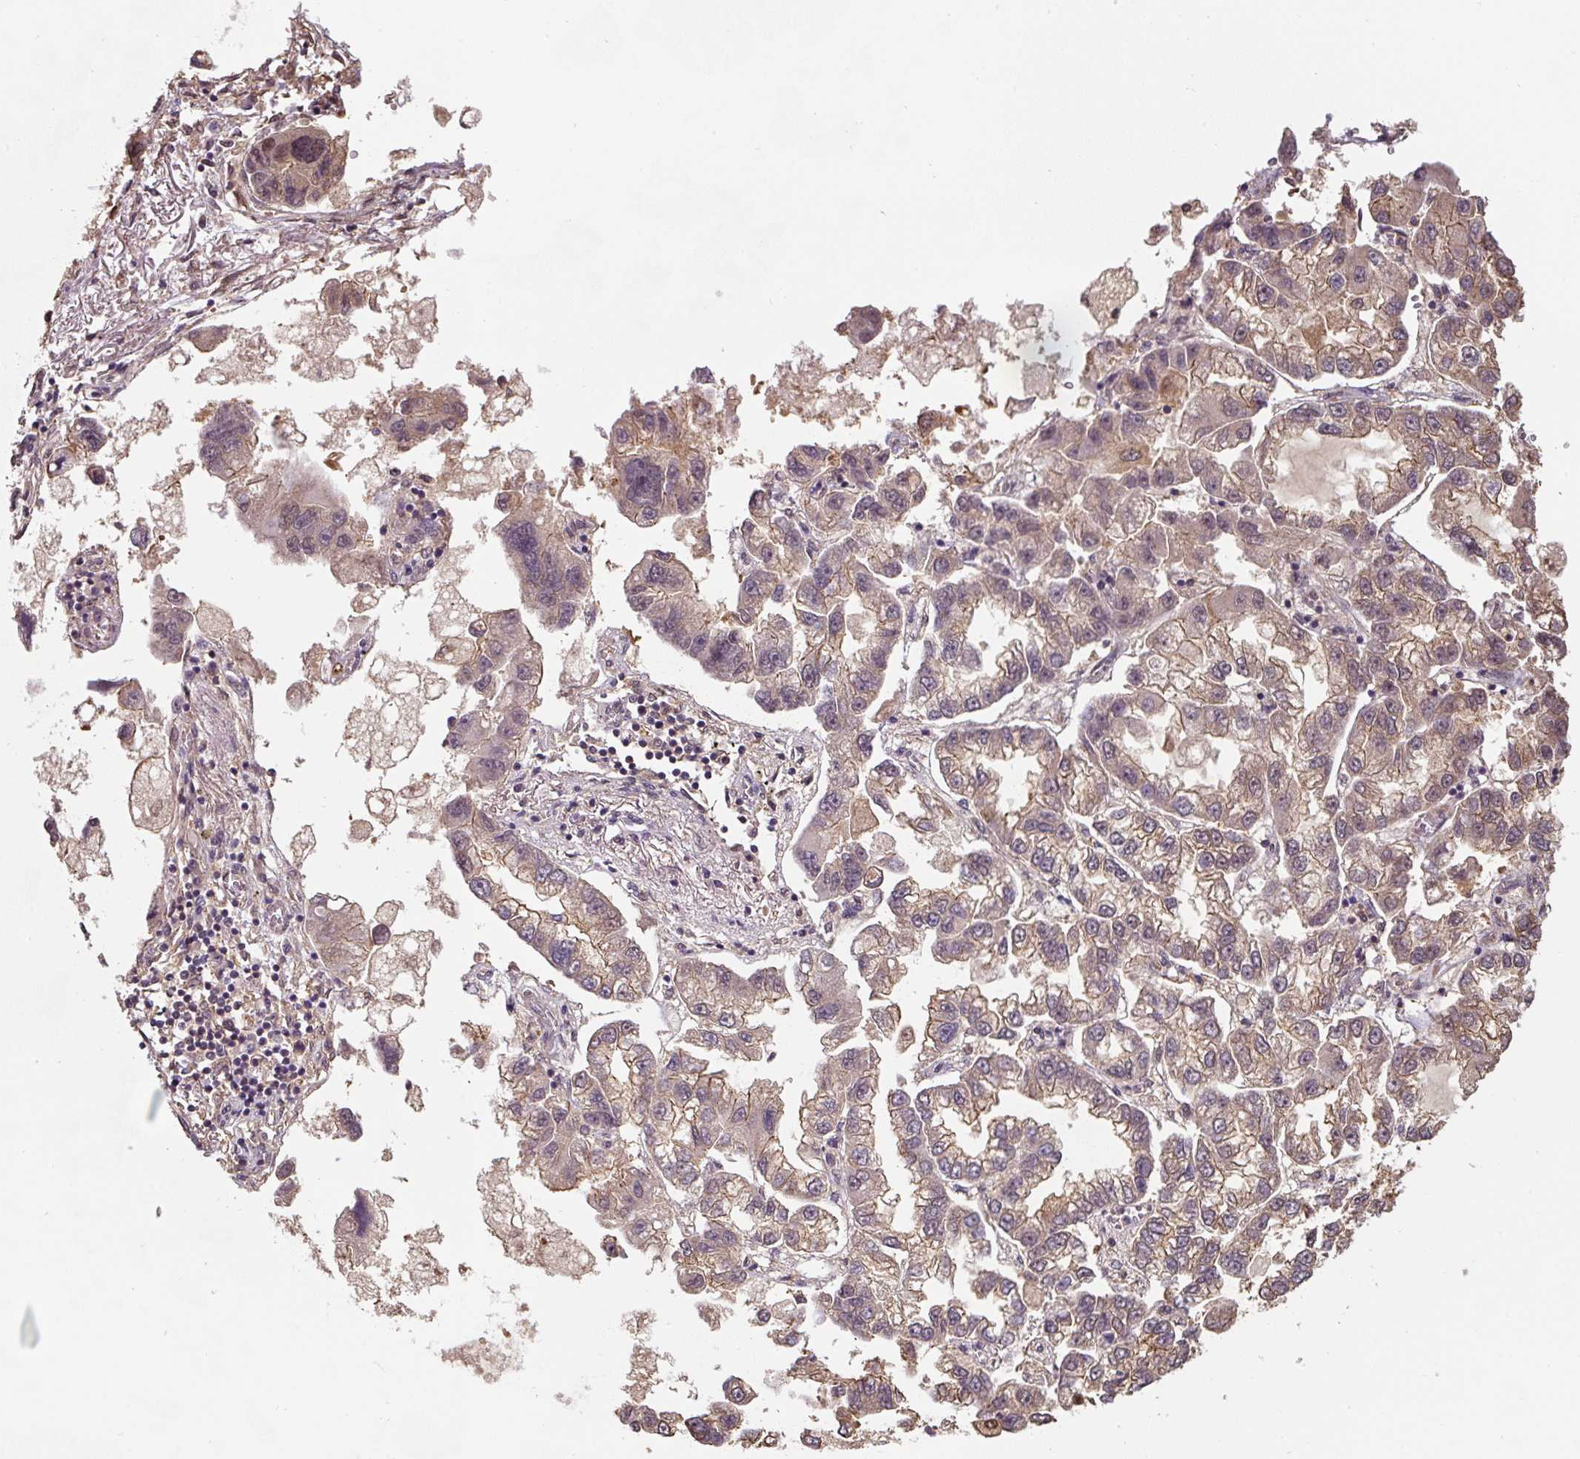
{"staining": {"intensity": "weak", "quantity": ">75%", "location": "cytoplasmic/membranous"}, "tissue": "lung cancer", "cell_type": "Tumor cells", "image_type": "cancer", "snomed": [{"axis": "morphology", "description": "Adenocarcinoma, NOS"}, {"axis": "topography", "description": "Lung"}], "caption": "Human lung cancer stained for a protein (brown) demonstrates weak cytoplasmic/membranous positive staining in about >75% of tumor cells.", "gene": "ST13", "patient": {"sex": "female", "age": 54}}